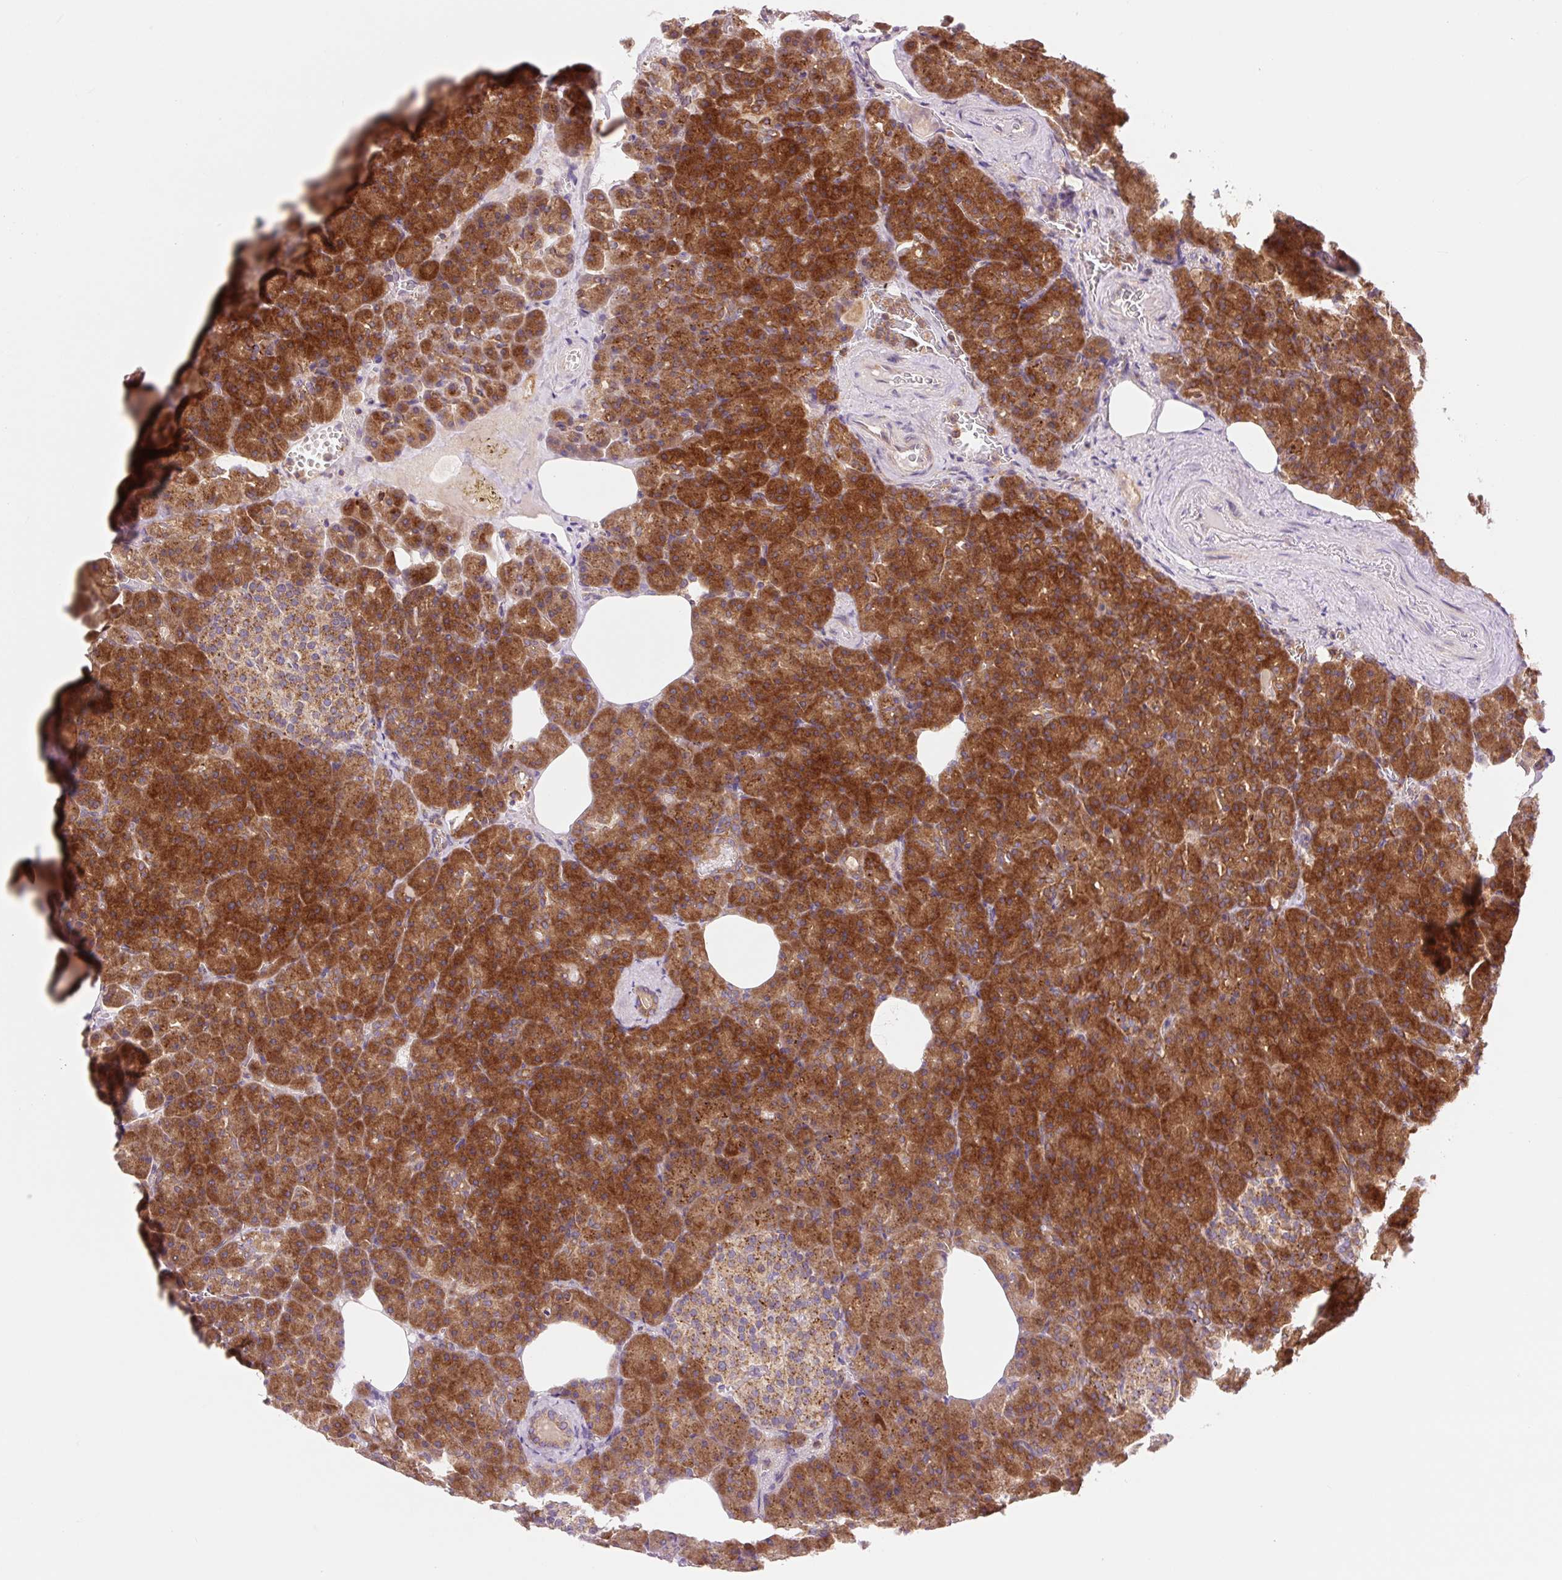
{"staining": {"intensity": "strong", "quantity": ">75%", "location": "cytoplasmic/membranous"}, "tissue": "pancreas", "cell_type": "Exocrine glandular cells", "image_type": "normal", "snomed": [{"axis": "morphology", "description": "Normal tissue, NOS"}, {"axis": "topography", "description": "Pancreas"}], "caption": "Immunohistochemical staining of unremarkable pancreas demonstrates >75% levels of strong cytoplasmic/membranous protein staining in about >75% of exocrine glandular cells.", "gene": "VPS4A", "patient": {"sex": "female", "age": 74}}